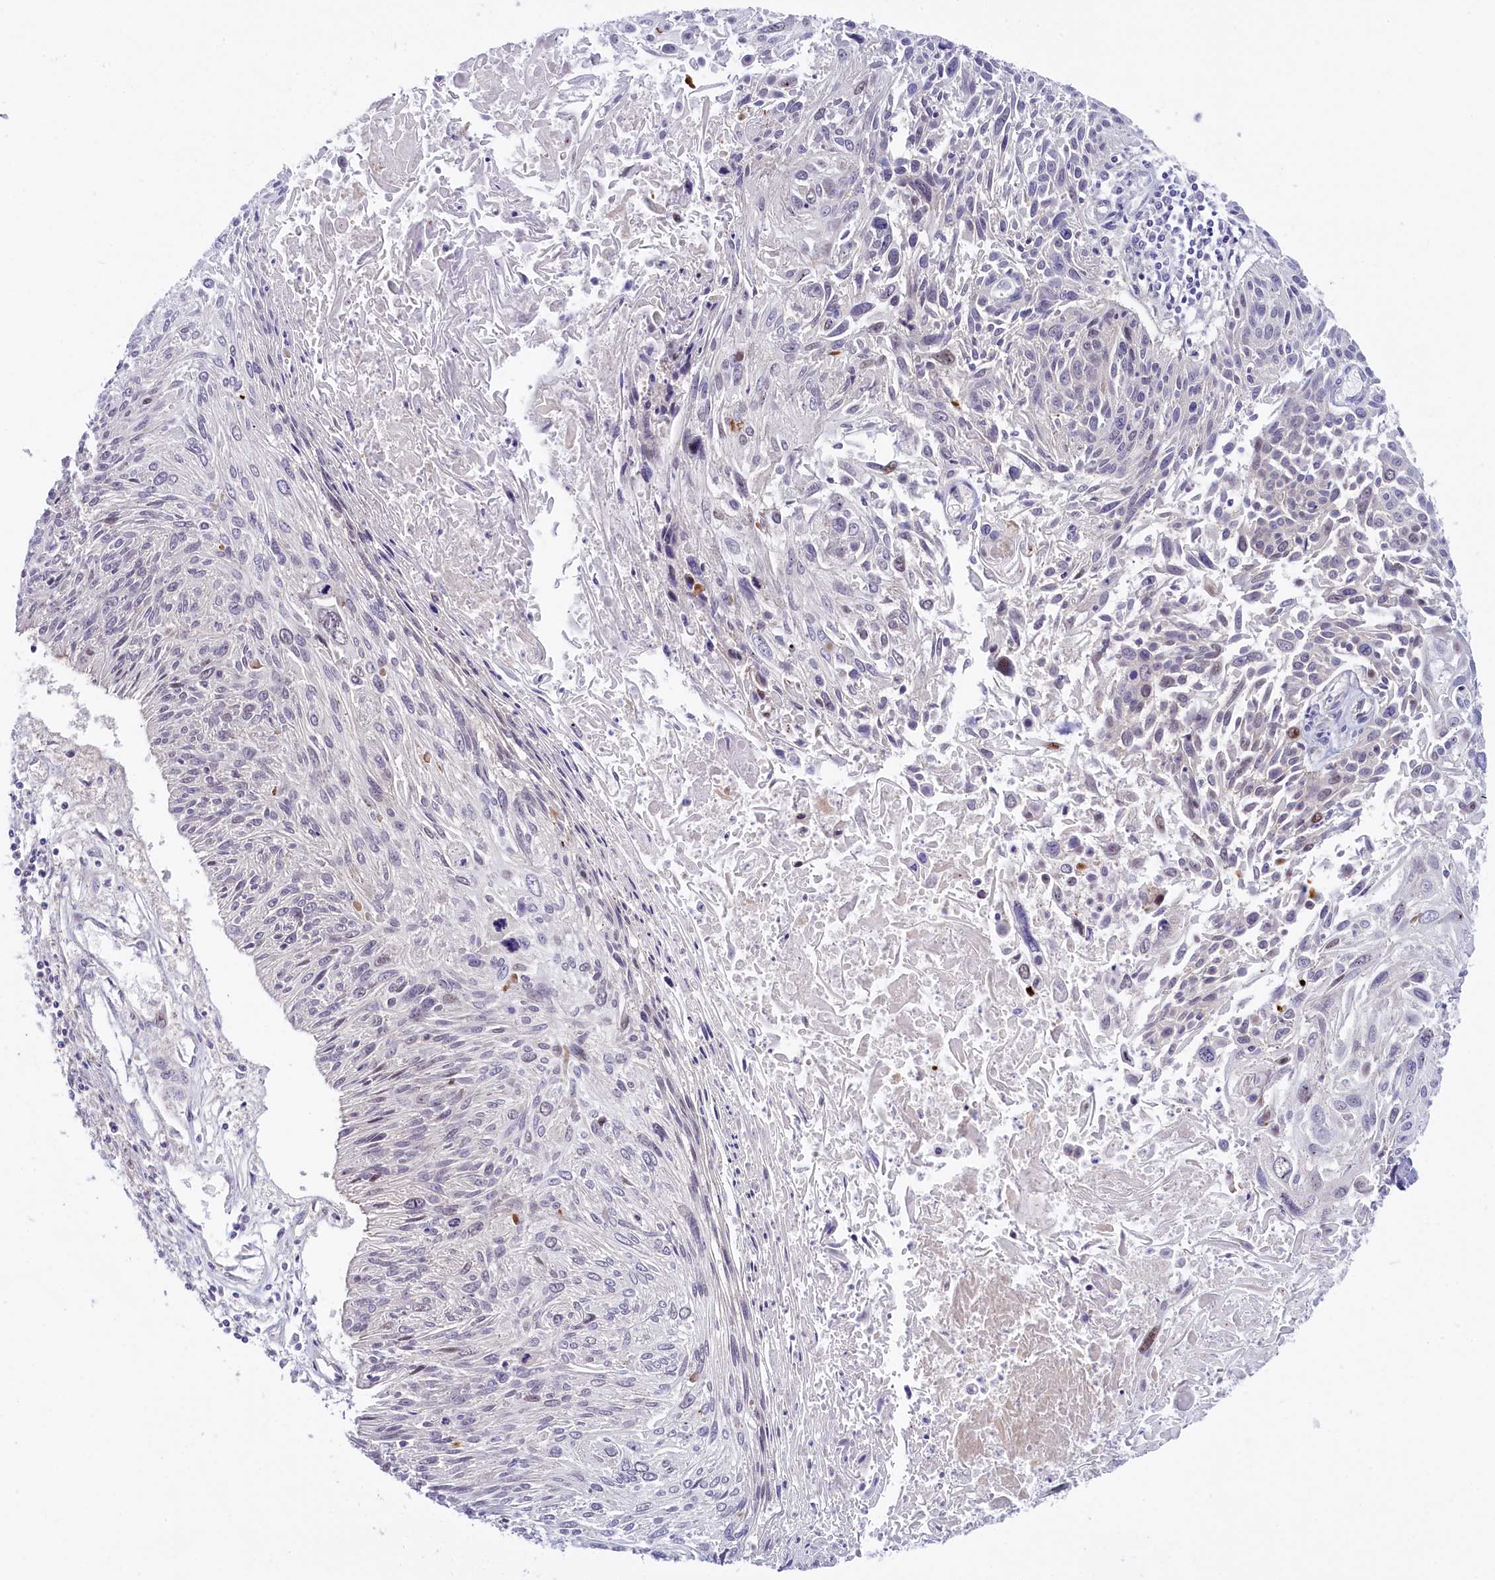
{"staining": {"intensity": "negative", "quantity": "none", "location": "none"}, "tissue": "cervical cancer", "cell_type": "Tumor cells", "image_type": "cancer", "snomed": [{"axis": "morphology", "description": "Squamous cell carcinoma, NOS"}, {"axis": "topography", "description": "Cervix"}], "caption": "Tumor cells are negative for protein expression in human cervical cancer (squamous cell carcinoma).", "gene": "CCL23", "patient": {"sex": "female", "age": 51}}